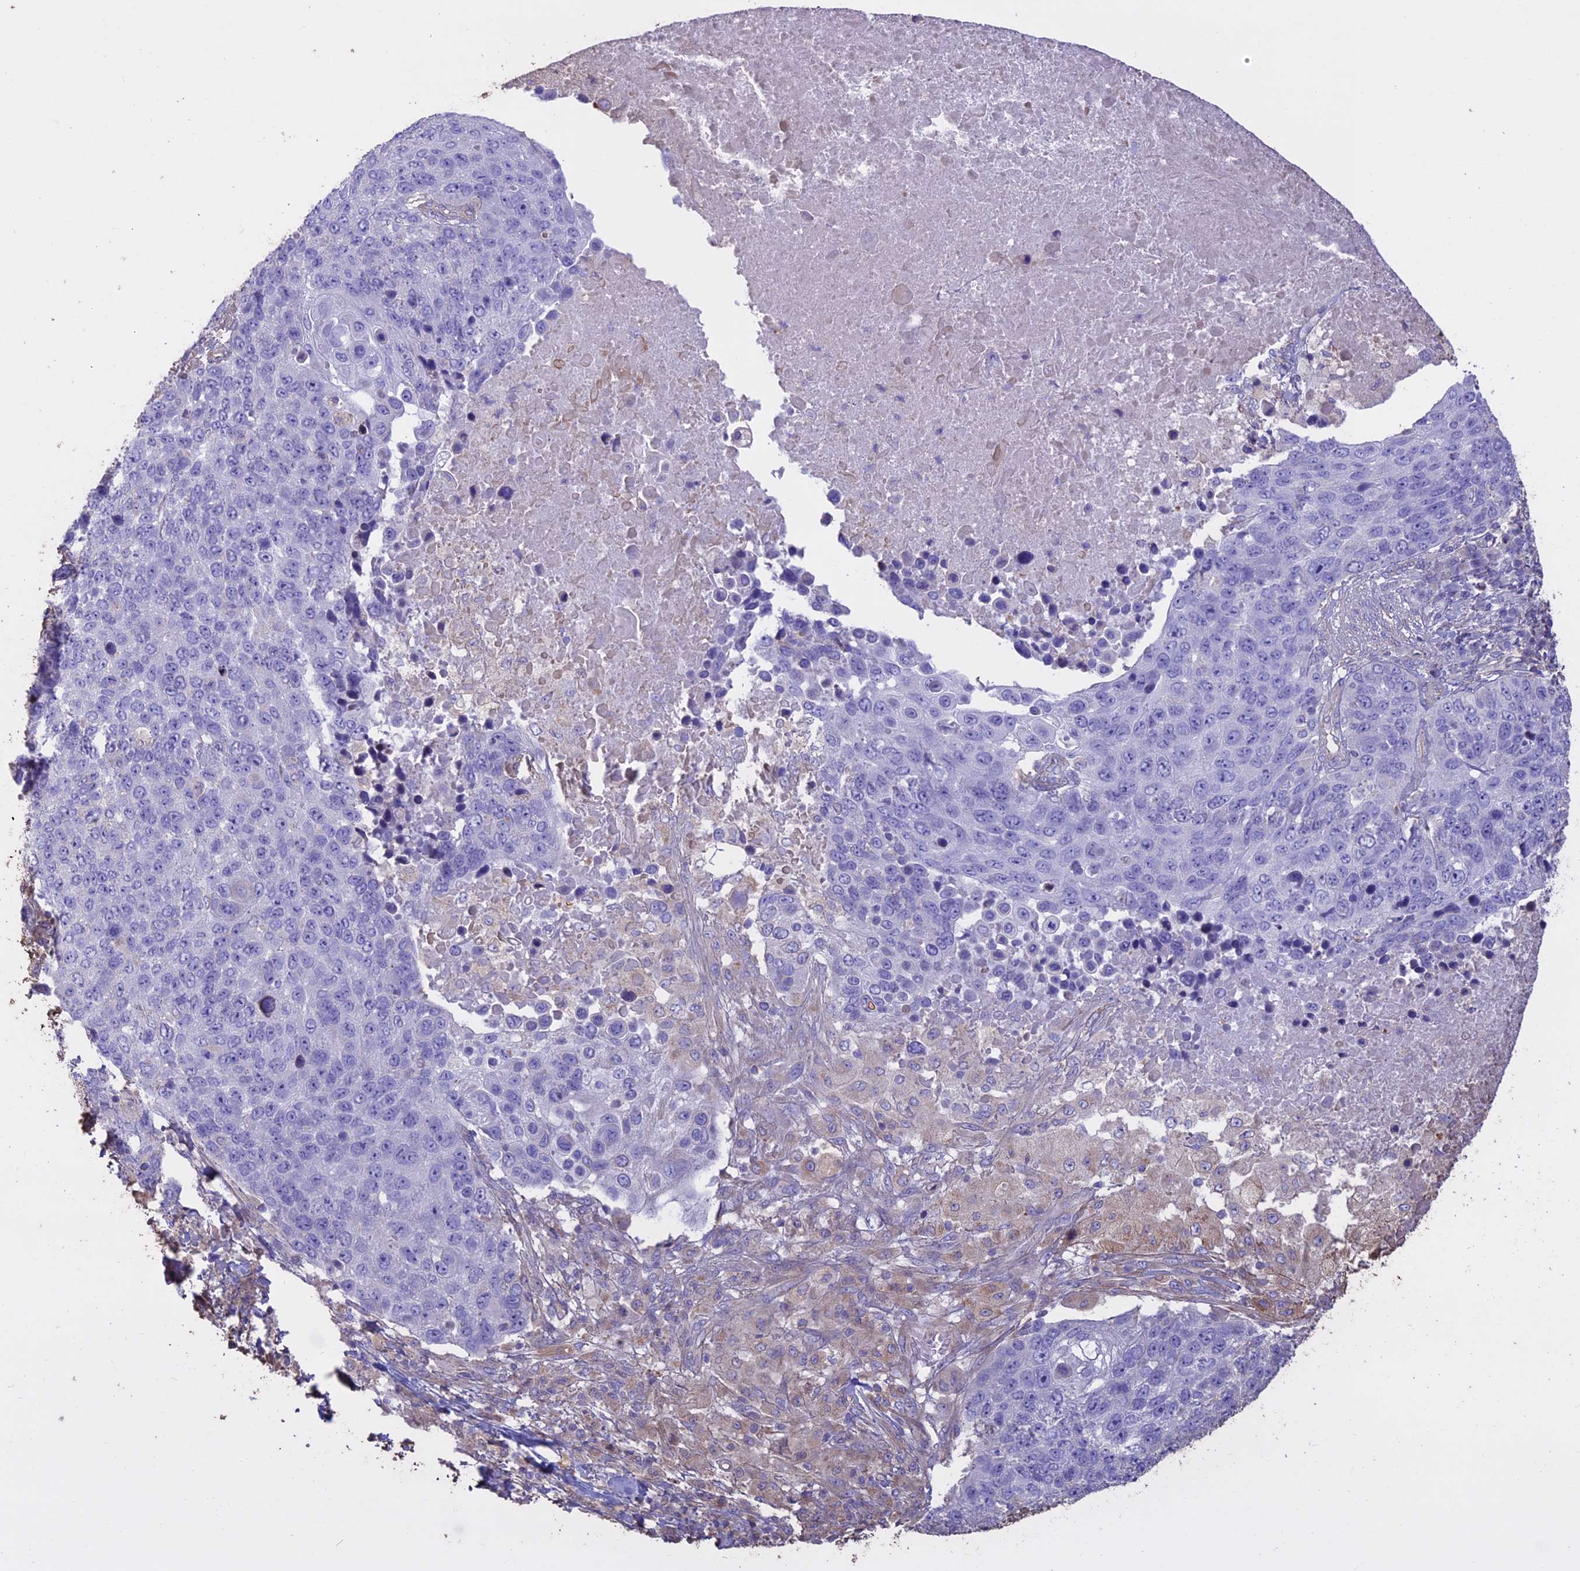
{"staining": {"intensity": "negative", "quantity": "none", "location": "none"}, "tissue": "lung cancer", "cell_type": "Tumor cells", "image_type": "cancer", "snomed": [{"axis": "morphology", "description": "Normal tissue, NOS"}, {"axis": "morphology", "description": "Squamous cell carcinoma, NOS"}, {"axis": "topography", "description": "Lymph node"}, {"axis": "topography", "description": "Lung"}], "caption": "Tumor cells show no significant protein expression in squamous cell carcinoma (lung).", "gene": "CCDC148", "patient": {"sex": "male", "age": 66}}